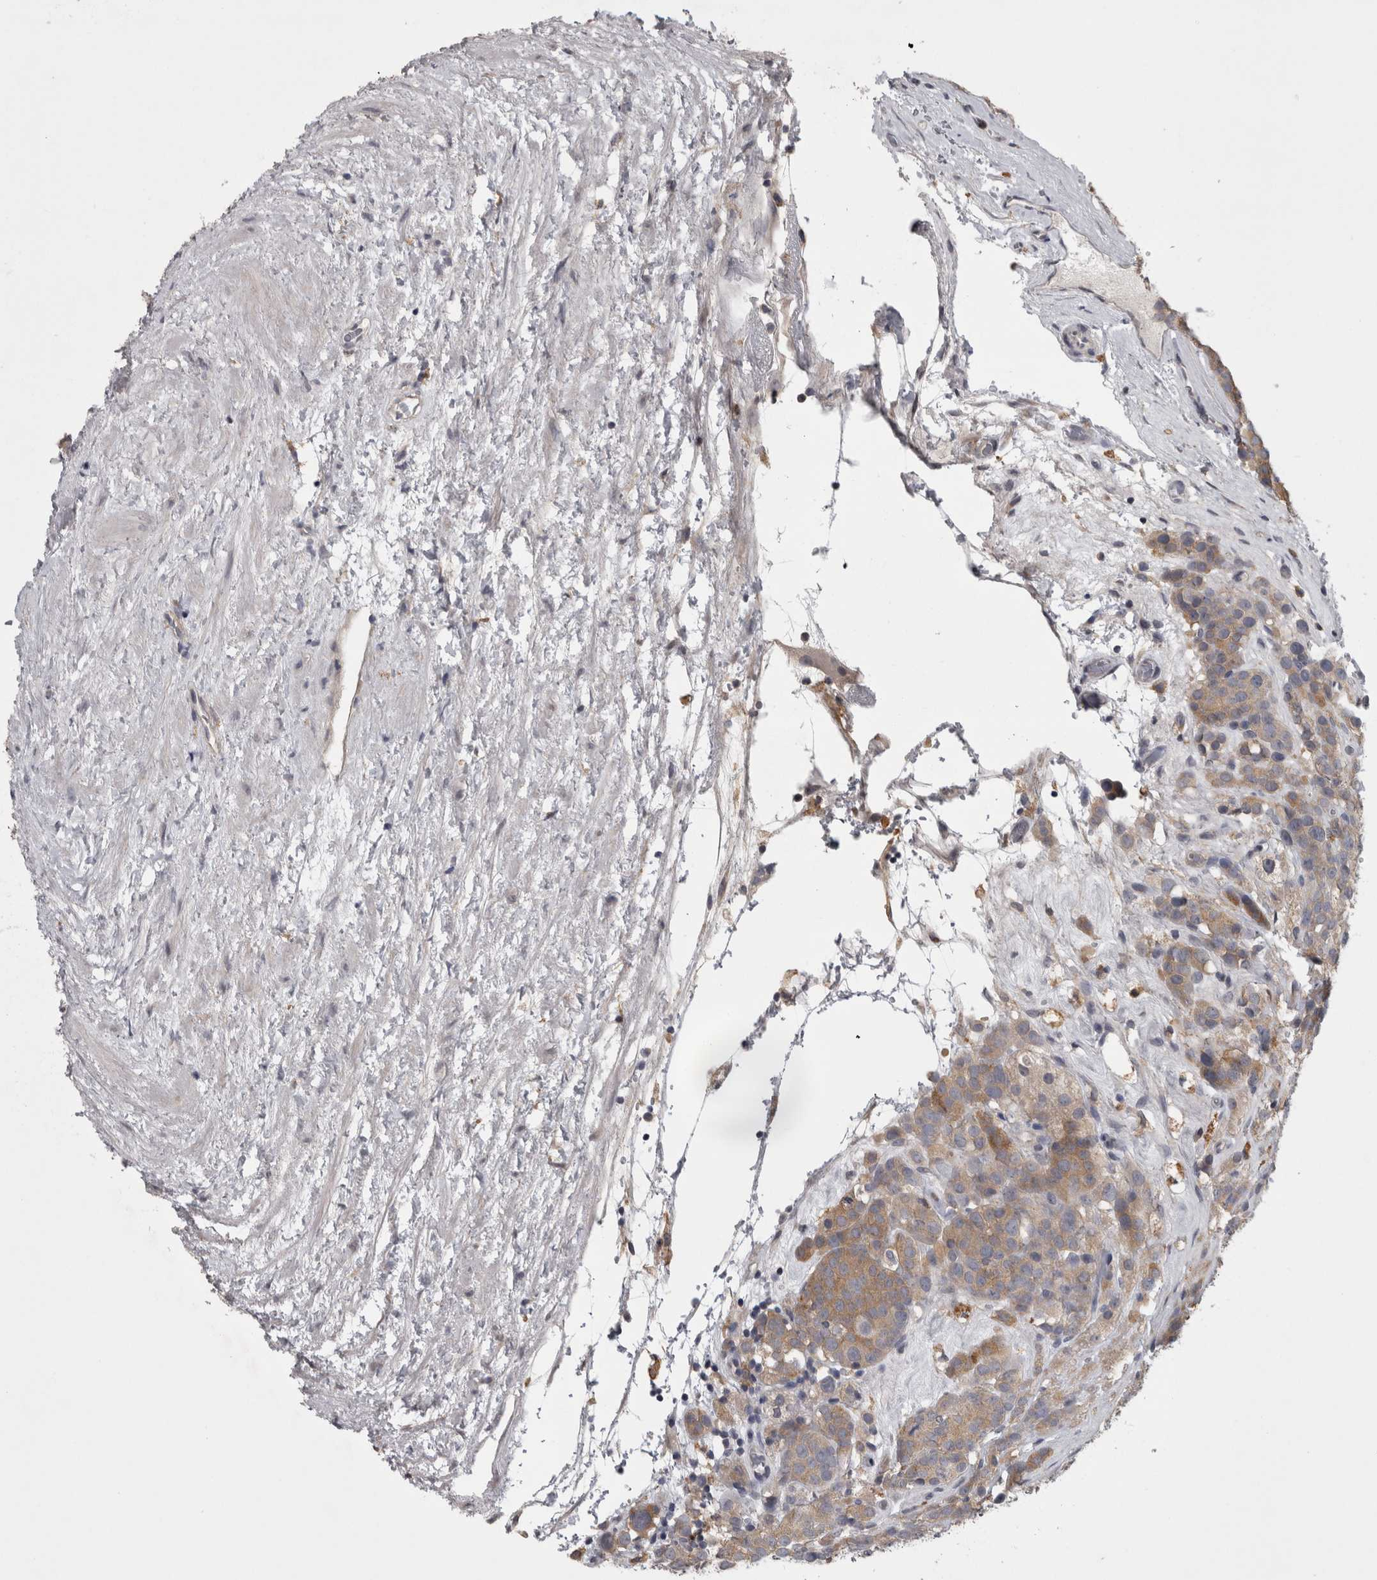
{"staining": {"intensity": "moderate", "quantity": ">75%", "location": "cytoplasmic/membranous"}, "tissue": "testis cancer", "cell_type": "Tumor cells", "image_type": "cancer", "snomed": [{"axis": "morphology", "description": "Seminoma, NOS"}, {"axis": "topography", "description": "Testis"}], "caption": "Protein expression analysis of testis cancer (seminoma) shows moderate cytoplasmic/membranous staining in approximately >75% of tumor cells. (IHC, brightfield microscopy, high magnification).", "gene": "PRKCI", "patient": {"sex": "male", "age": 71}}